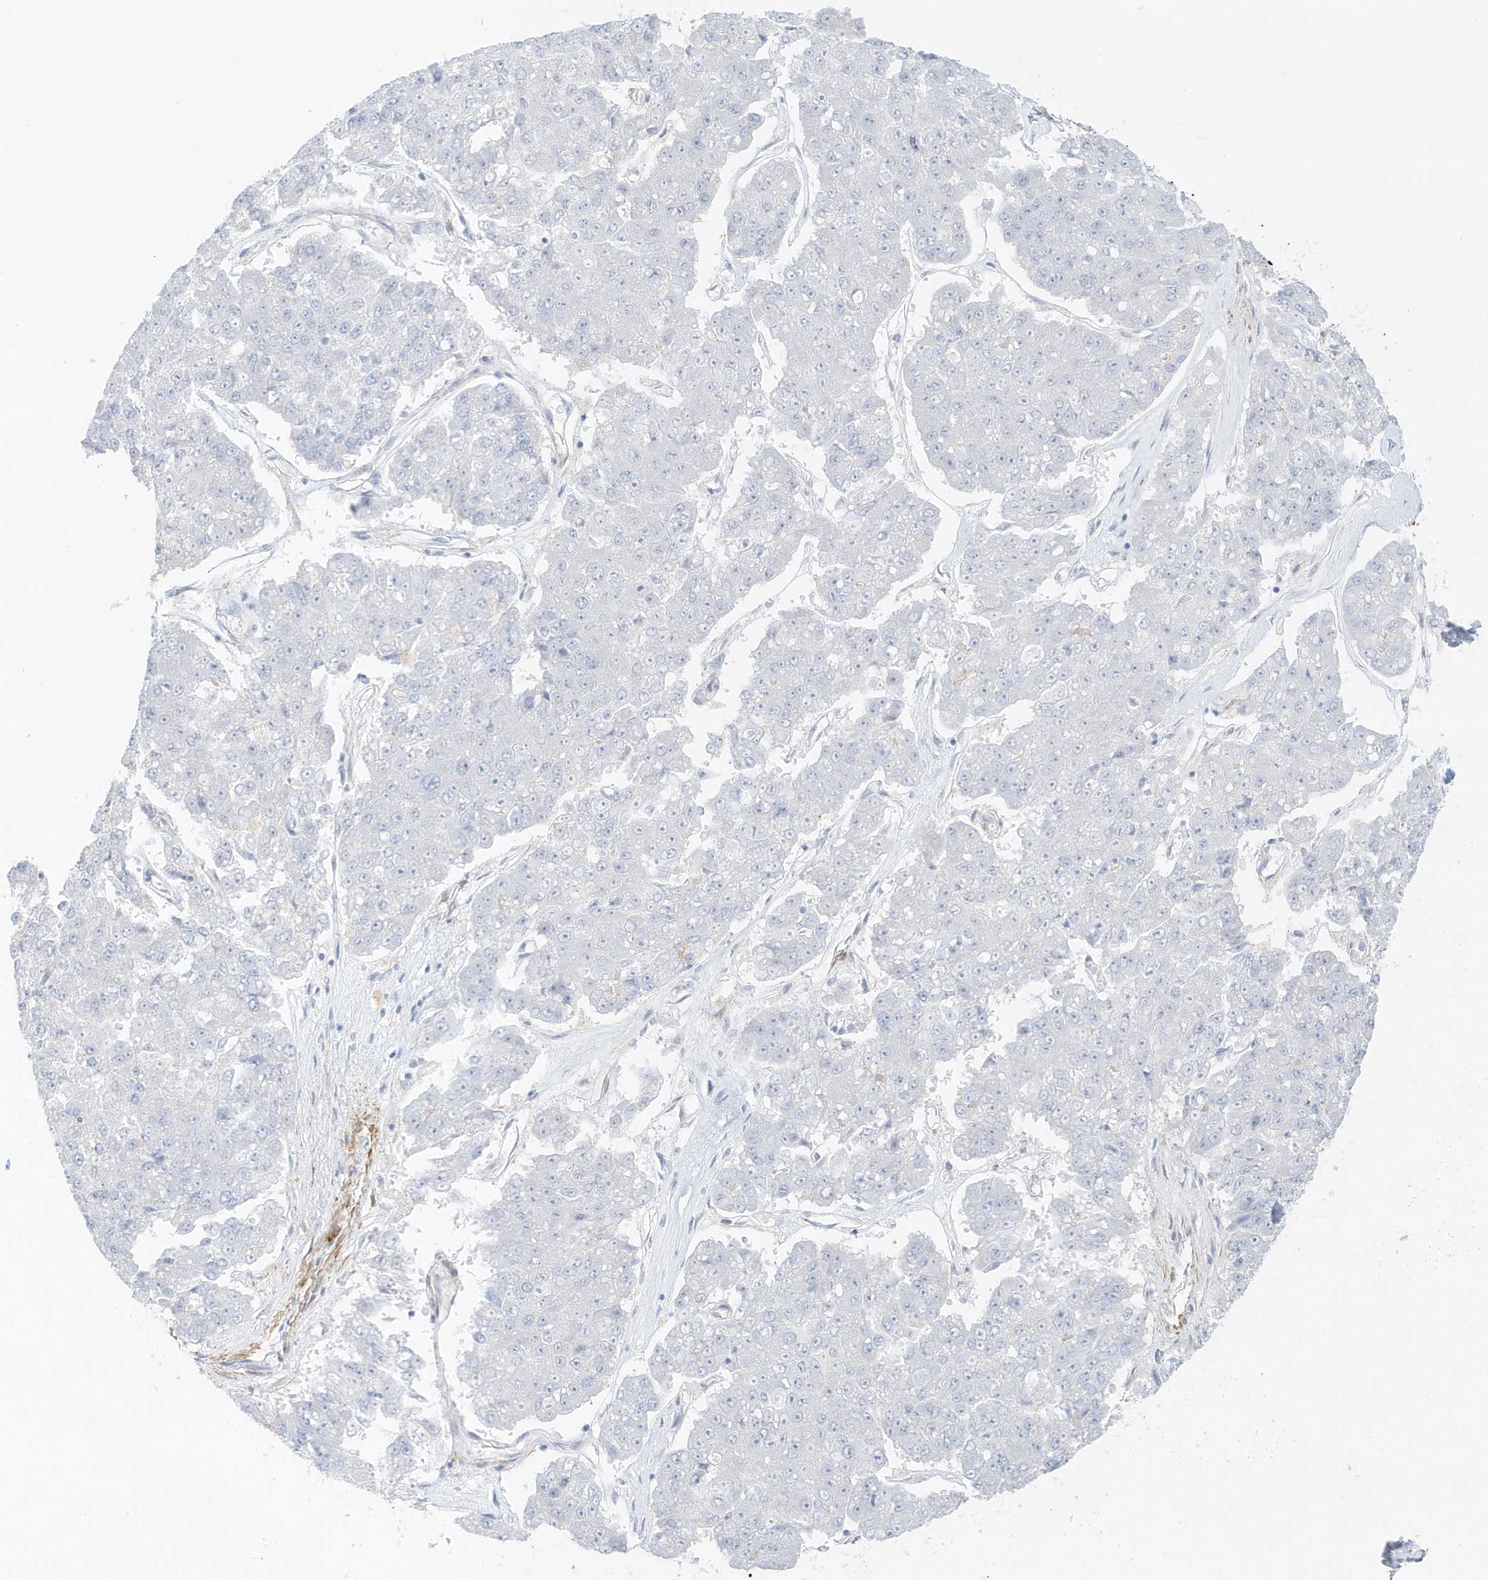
{"staining": {"intensity": "negative", "quantity": "none", "location": "none"}, "tissue": "pancreatic cancer", "cell_type": "Tumor cells", "image_type": "cancer", "snomed": [{"axis": "morphology", "description": "Adenocarcinoma, NOS"}, {"axis": "topography", "description": "Pancreas"}], "caption": "The IHC histopathology image has no significant expression in tumor cells of pancreatic cancer (adenocarcinoma) tissue.", "gene": "SLC22A13", "patient": {"sex": "male", "age": 50}}